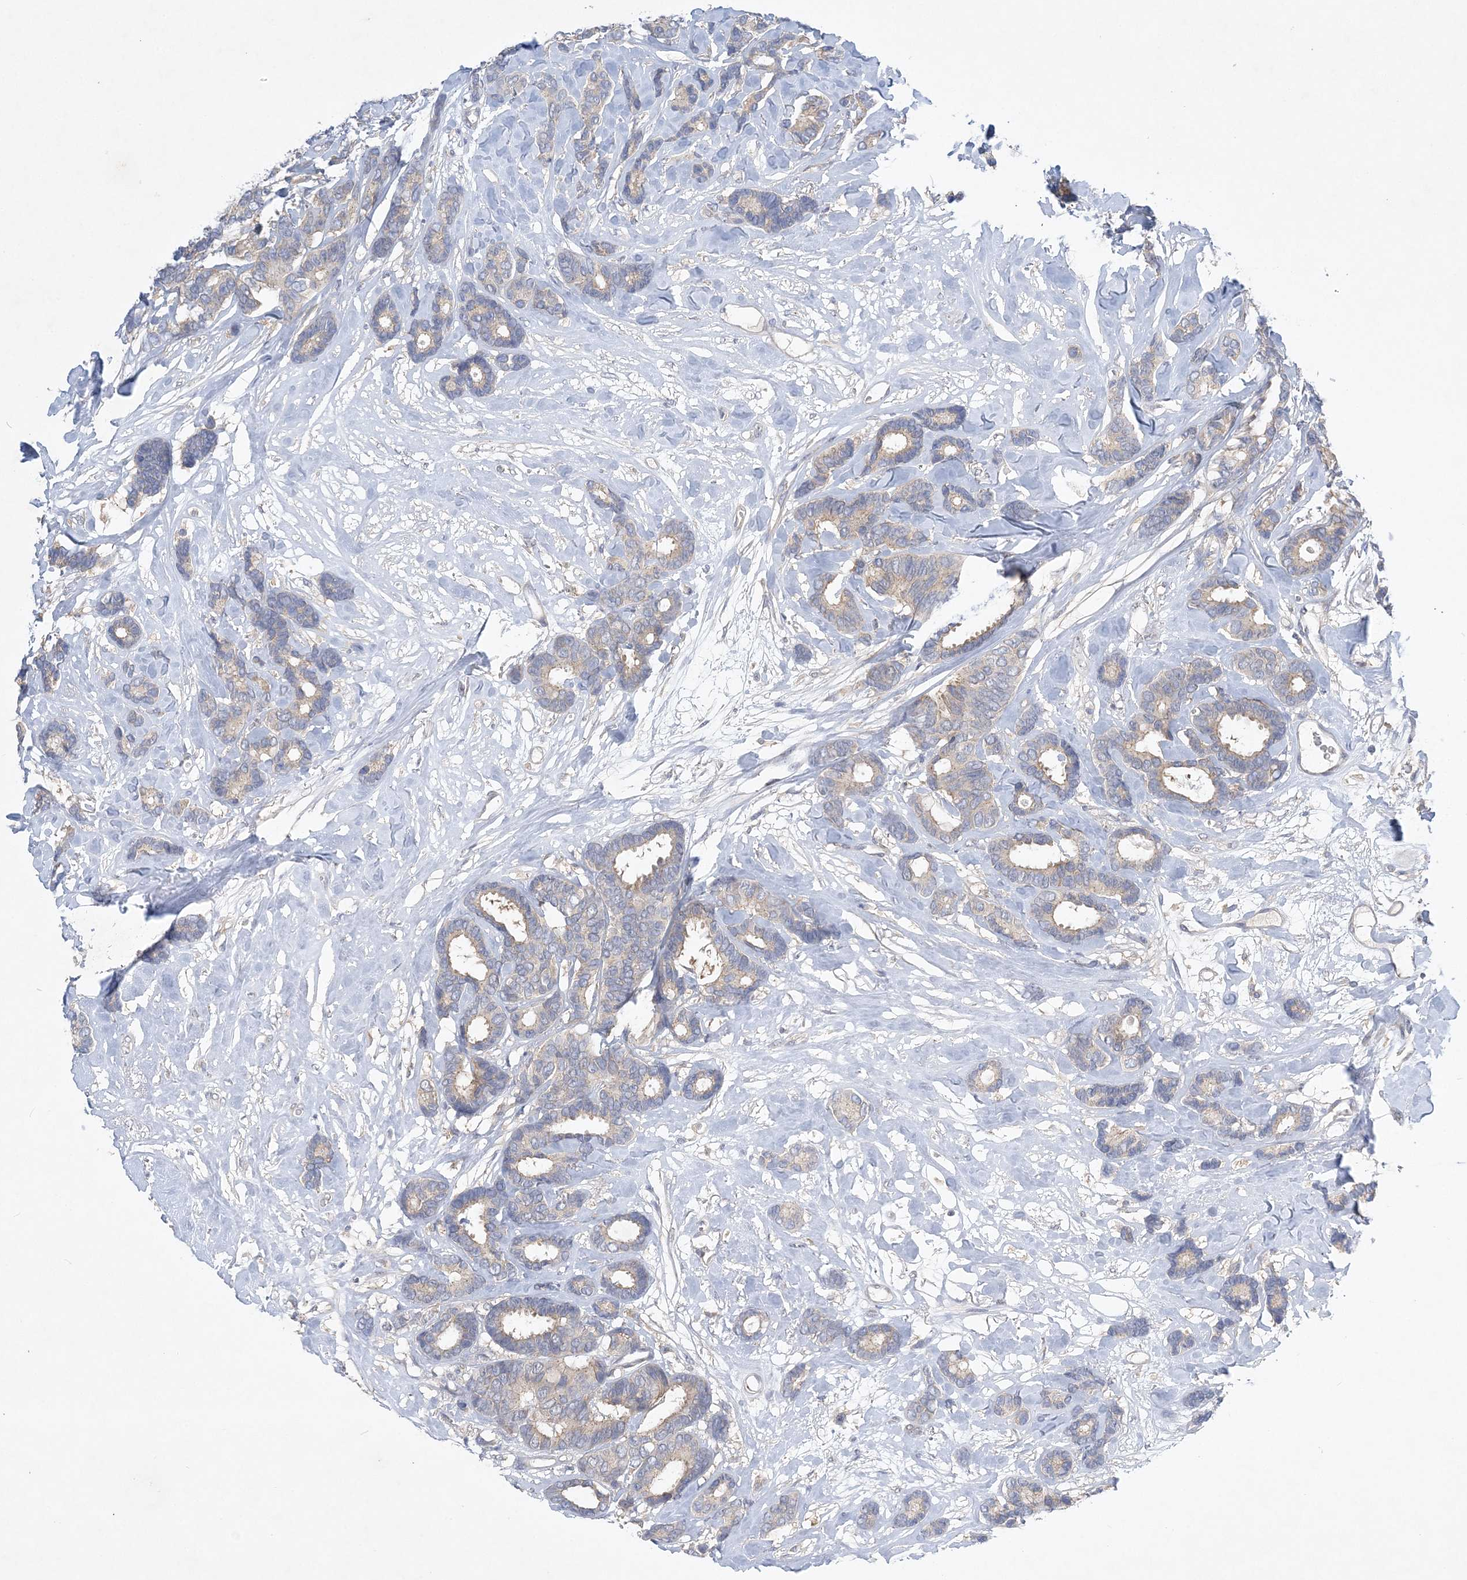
{"staining": {"intensity": "weak", "quantity": "<25%", "location": "cytoplasmic/membranous"}, "tissue": "breast cancer", "cell_type": "Tumor cells", "image_type": "cancer", "snomed": [{"axis": "morphology", "description": "Duct carcinoma"}, {"axis": "topography", "description": "Breast"}], "caption": "High magnification brightfield microscopy of breast intraductal carcinoma stained with DAB (3,3'-diaminobenzidine) (brown) and counterstained with hematoxylin (blue): tumor cells show no significant staining.", "gene": "ANKRD35", "patient": {"sex": "female", "age": 87}}